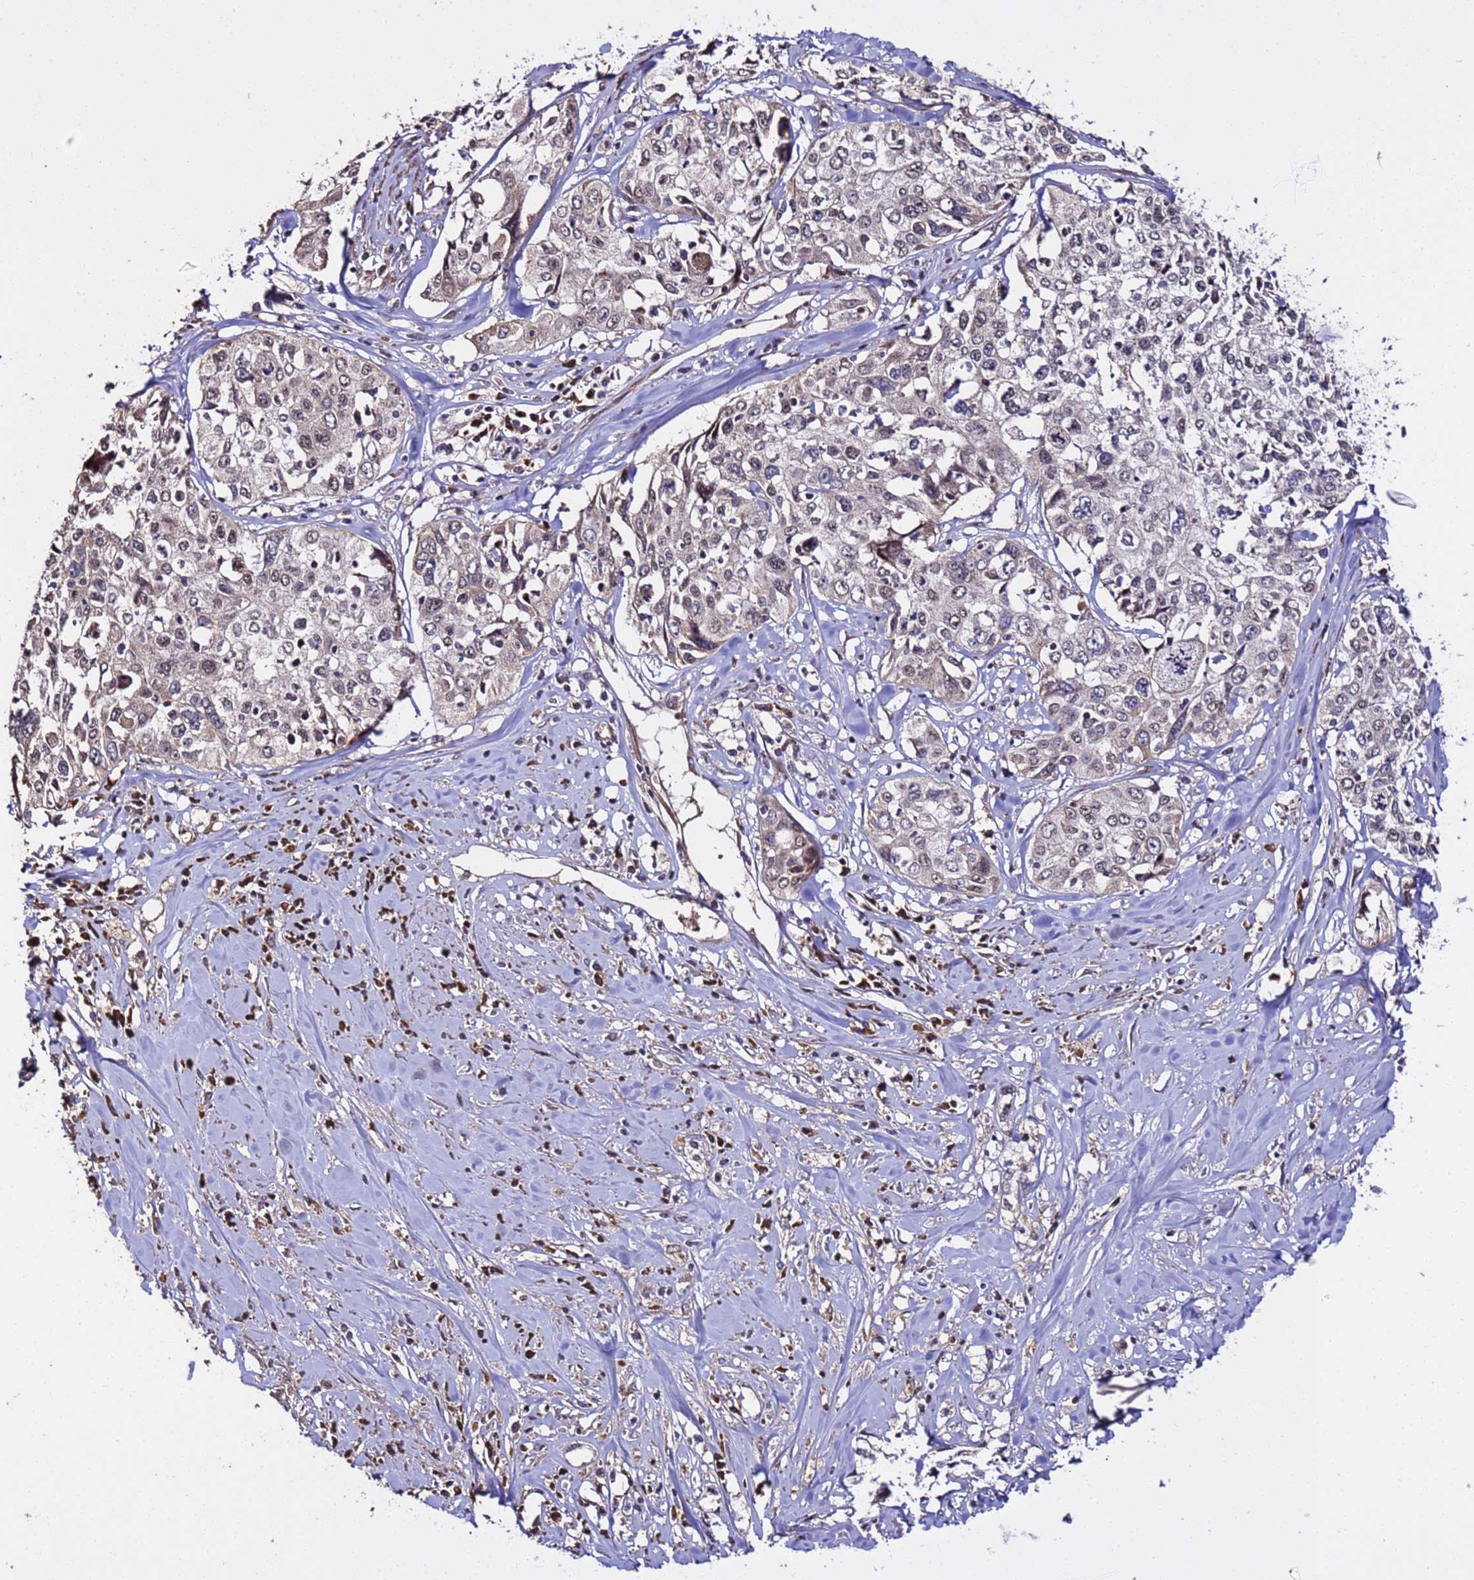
{"staining": {"intensity": "negative", "quantity": "none", "location": "none"}, "tissue": "cervical cancer", "cell_type": "Tumor cells", "image_type": "cancer", "snomed": [{"axis": "morphology", "description": "Squamous cell carcinoma, NOS"}, {"axis": "topography", "description": "Cervix"}], "caption": "DAB (3,3'-diaminobenzidine) immunohistochemical staining of human cervical squamous cell carcinoma reveals no significant expression in tumor cells.", "gene": "WNK4", "patient": {"sex": "female", "age": 31}}